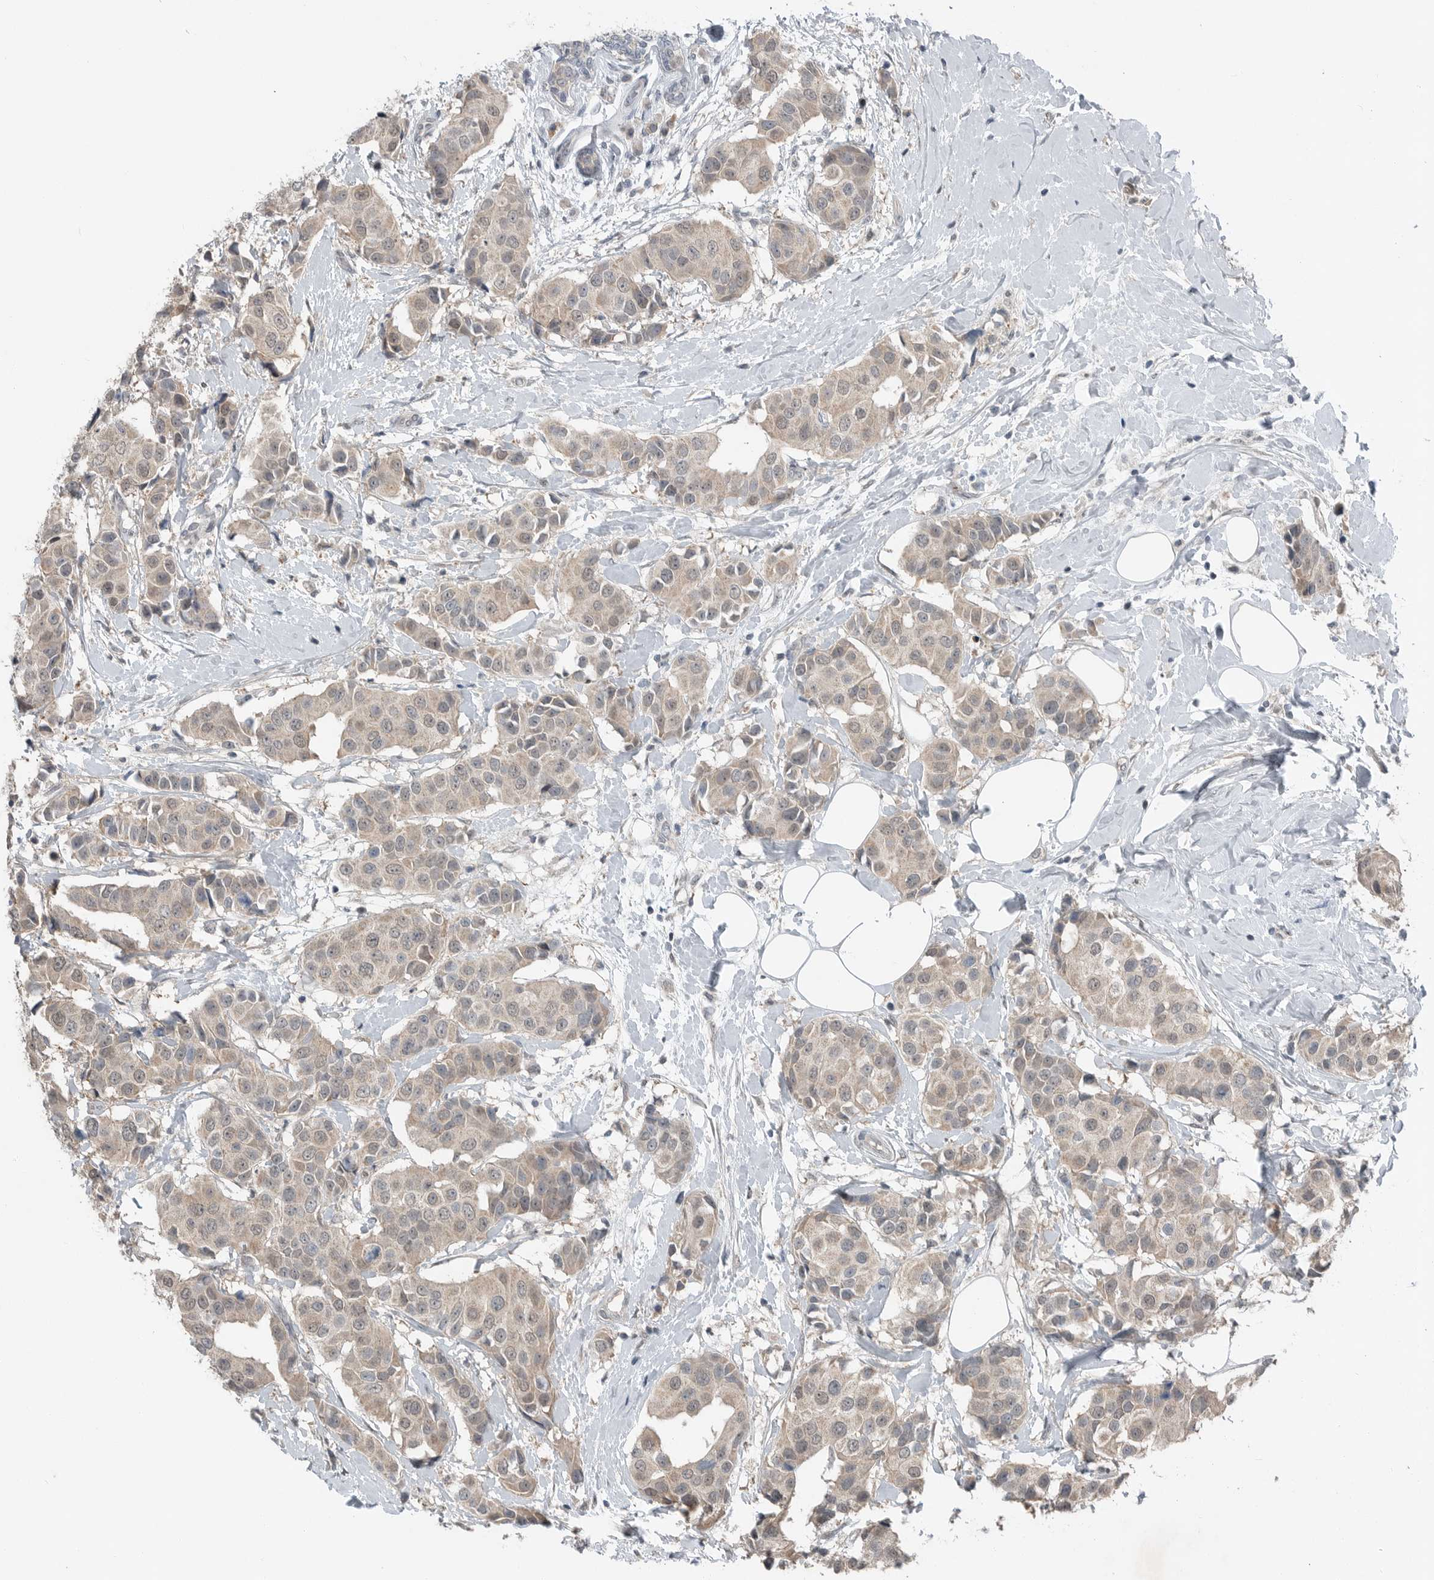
{"staining": {"intensity": "negative", "quantity": "none", "location": "none"}, "tissue": "breast cancer", "cell_type": "Tumor cells", "image_type": "cancer", "snomed": [{"axis": "morphology", "description": "Normal tissue, NOS"}, {"axis": "morphology", "description": "Duct carcinoma"}, {"axis": "topography", "description": "Breast"}], "caption": "Histopathology image shows no protein expression in tumor cells of infiltrating ductal carcinoma (breast) tissue.", "gene": "MFAP3L", "patient": {"sex": "female", "age": 39}}